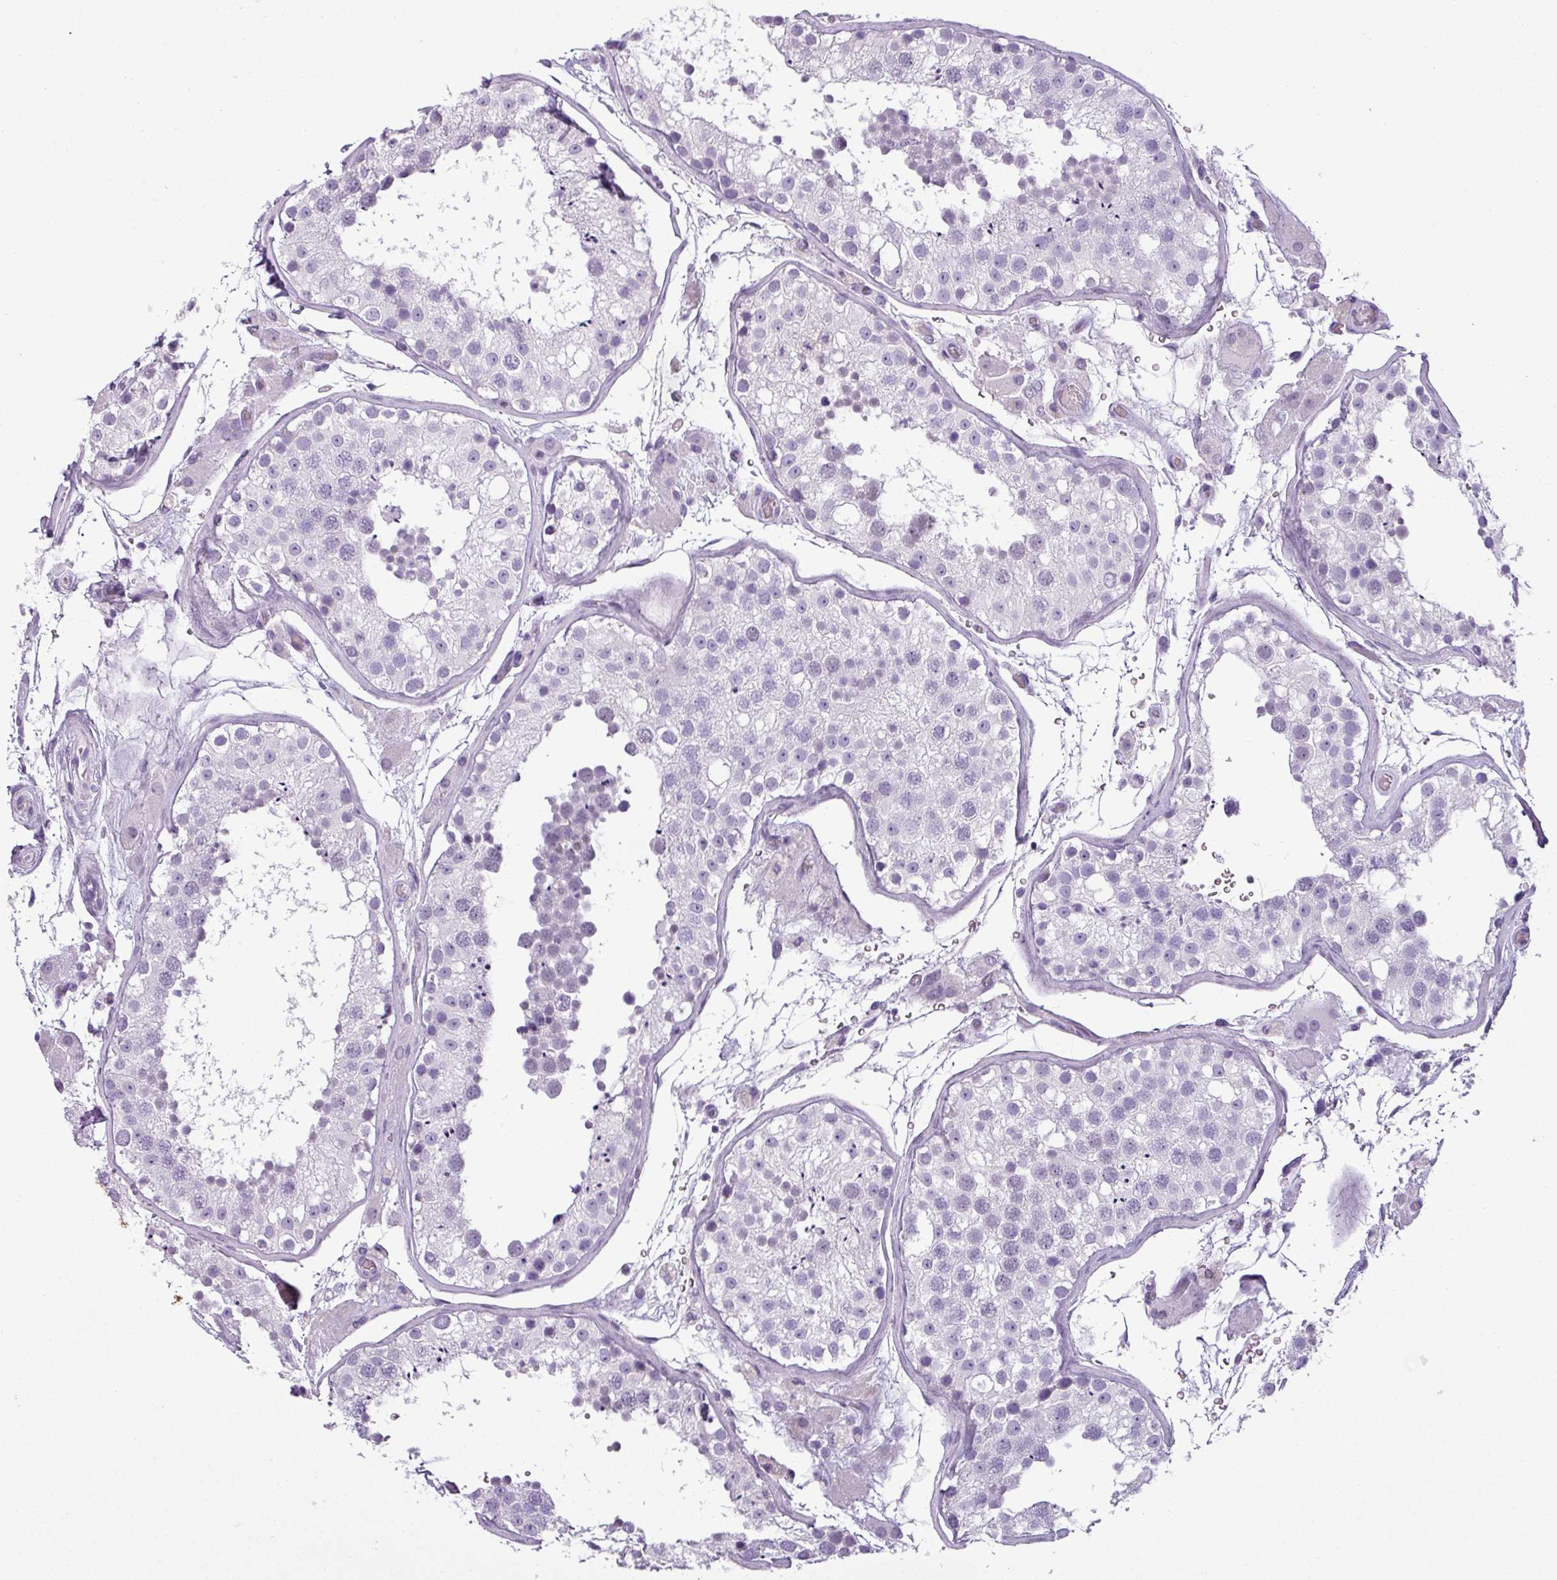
{"staining": {"intensity": "negative", "quantity": "none", "location": "none"}, "tissue": "testis", "cell_type": "Cells in seminiferous ducts", "image_type": "normal", "snomed": [{"axis": "morphology", "description": "Normal tissue, NOS"}, {"axis": "topography", "description": "Testis"}], "caption": "Immunohistochemical staining of benign human testis reveals no significant positivity in cells in seminiferous ducts.", "gene": "CDH16", "patient": {"sex": "male", "age": 26}}